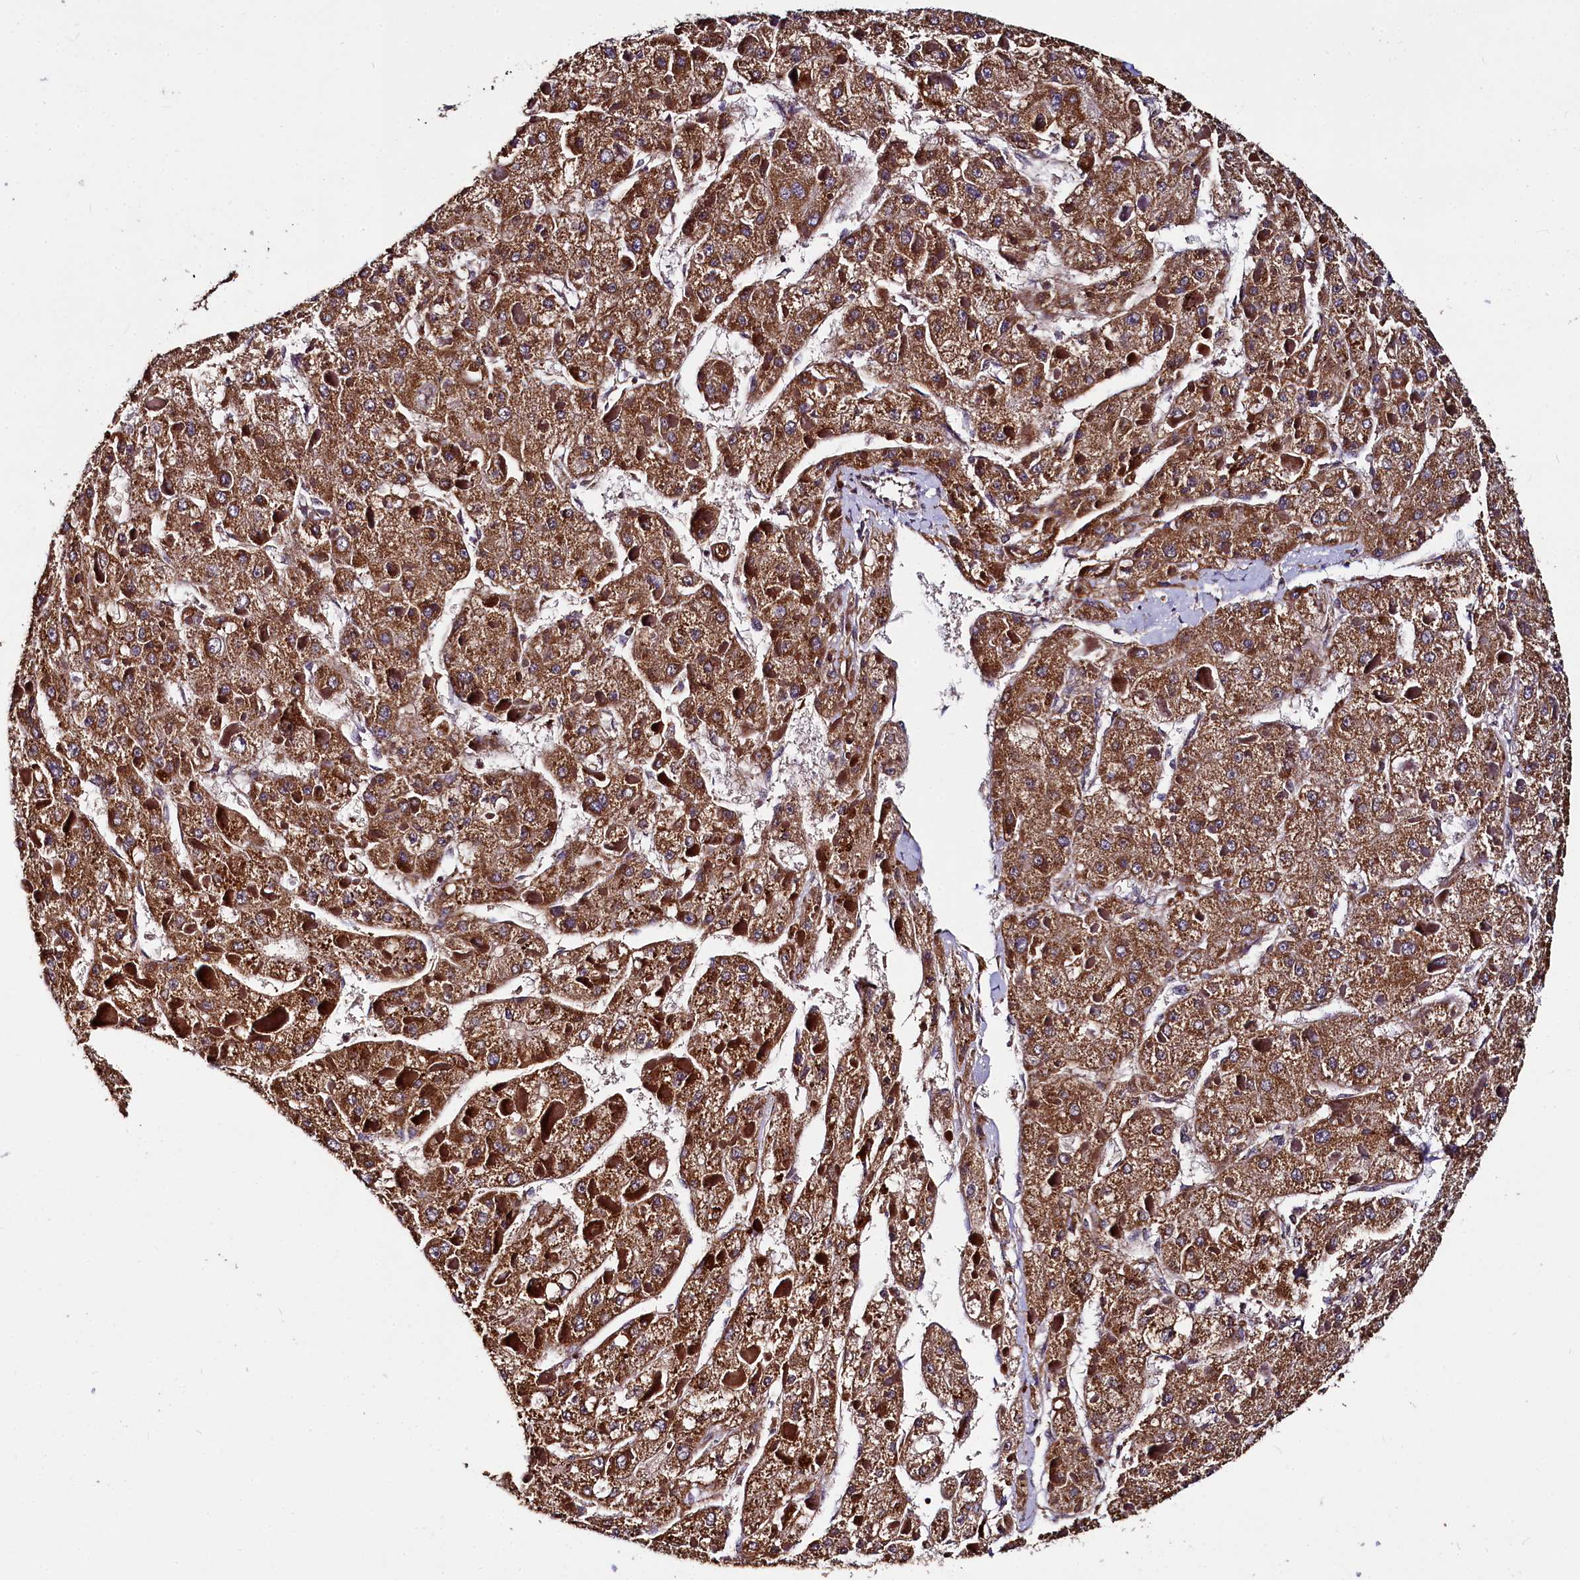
{"staining": {"intensity": "strong", "quantity": ">75%", "location": "cytoplasmic/membranous"}, "tissue": "liver cancer", "cell_type": "Tumor cells", "image_type": "cancer", "snomed": [{"axis": "morphology", "description": "Carcinoma, Hepatocellular, NOS"}, {"axis": "topography", "description": "Liver"}], "caption": "Strong cytoplasmic/membranous positivity is identified in about >75% of tumor cells in hepatocellular carcinoma (liver). The staining was performed using DAB (3,3'-diaminobenzidine) to visualize the protein expression in brown, while the nuclei were stained in blue with hematoxylin (Magnification: 20x).", "gene": "SPRYD3", "patient": {"sex": "female", "age": 73}}